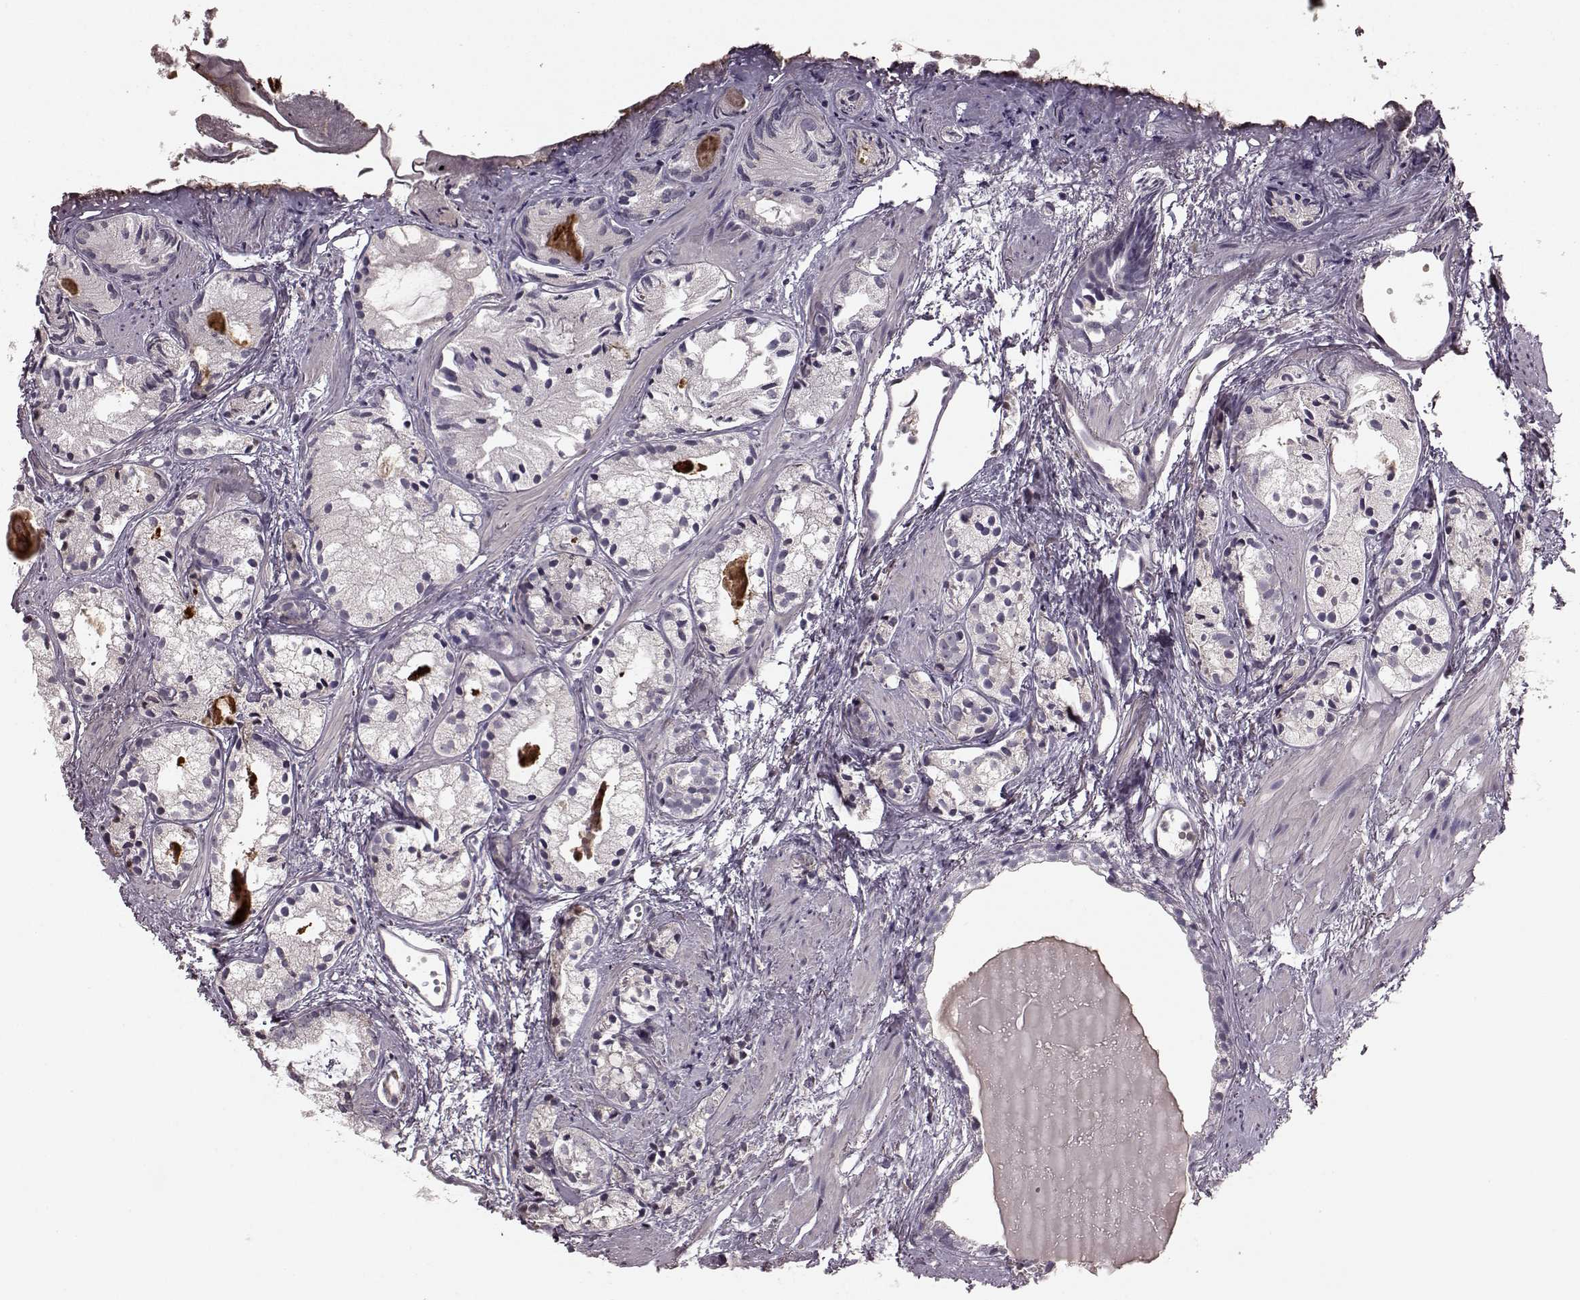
{"staining": {"intensity": "negative", "quantity": "none", "location": "none"}, "tissue": "prostate cancer", "cell_type": "Tumor cells", "image_type": "cancer", "snomed": [{"axis": "morphology", "description": "Adenocarcinoma, High grade"}, {"axis": "topography", "description": "Prostate"}], "caption": "An immunohistochemistry image of prostate high-grade adenocarcinoma is shown. There is no staining in tumor cells of prostate high-grade adenocarcinoma.", "gene": "SLC22A18", "patient": {"sex": "male", "age": 85}}